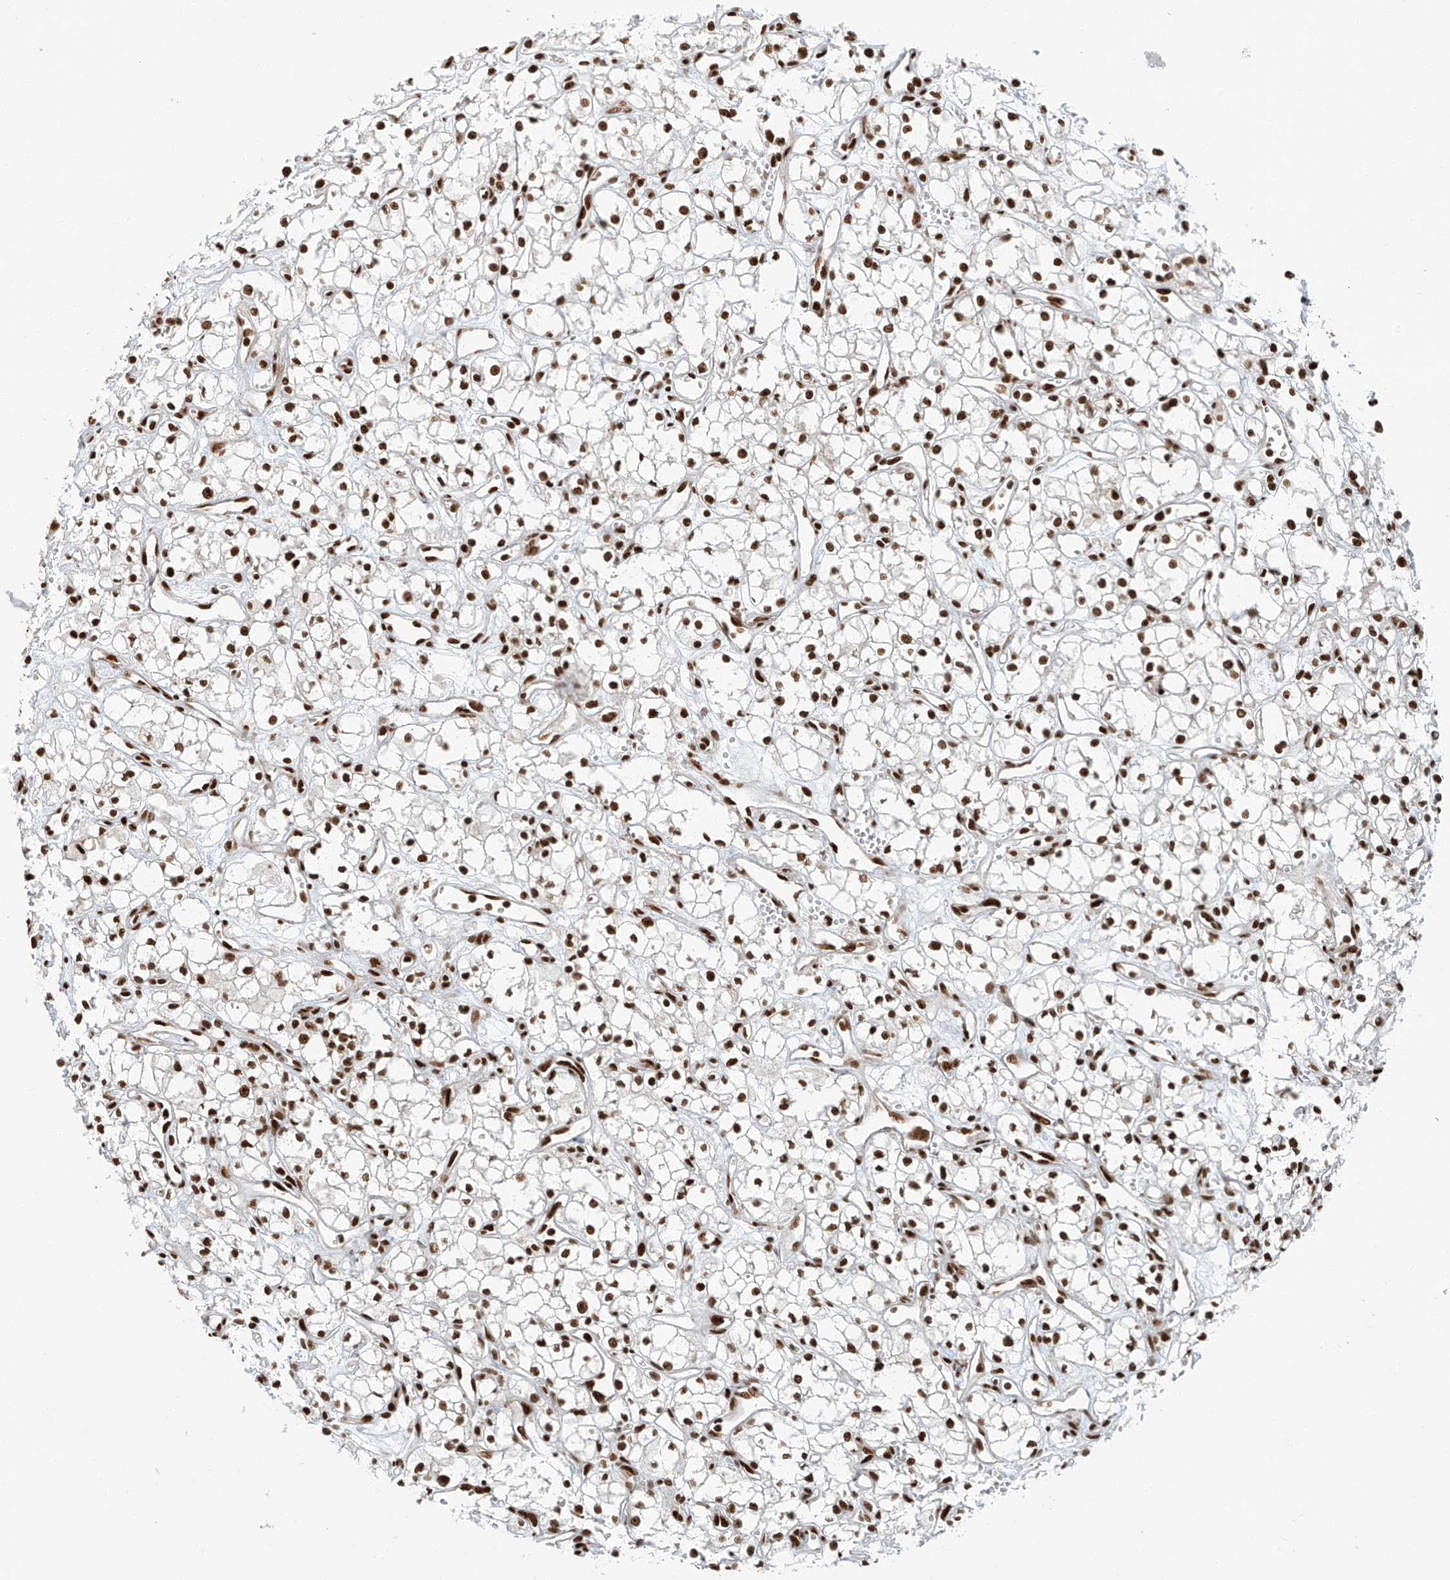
{"staining": {"intensity": "strong", "quantity": ">75%", "location": "nuclear"}, "tissue": "renal cancer", "cell_type": "Tumor cells", "image_type": "cancer", "snomed": [{"axis": "morphology", "description": "Adenocarcinoma, NOS"}, {"axis": "topography", "description": "Kidney"}], "caption": "Strong nuclear staining is seen in about >75% of tumor cells in adenocarcinoma (renal).", "gene": "FAM193B", "patient": {"sex": "male", "age": 59}}